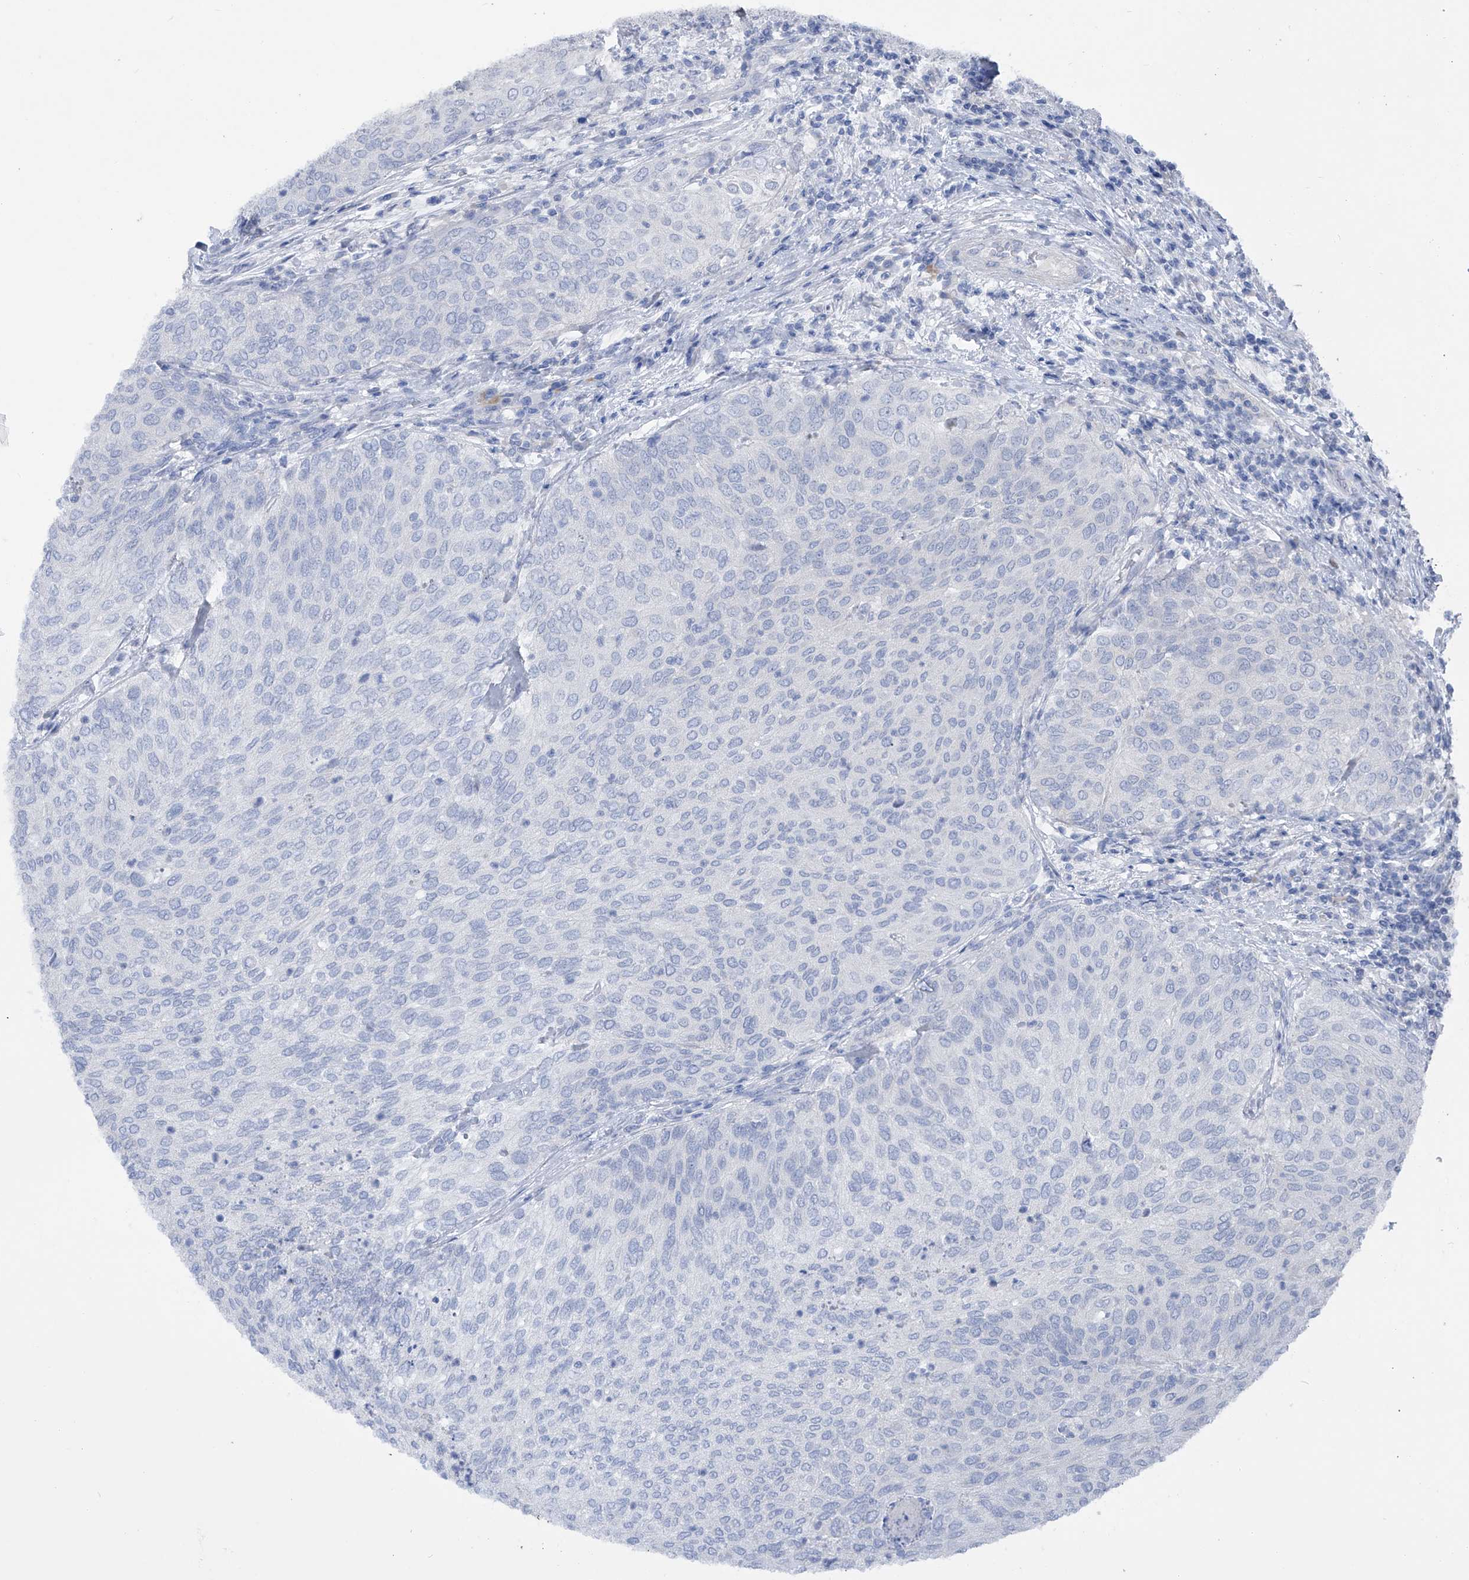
{"staining": {"intensity": "negative", "quantity": "none", "location": "none"}, "tissue": "urothelial cancer", "cell_type": "Tumor cells", "image_type": "cancer", "snomed": [{"axis": "morphology", "description": "Urothelial carcinoma, Low grade"}, {"axis": "topography", "description": "Urinary bladder"}], "caption": "Immunohistochemistry image of urothelial cancer stained for a protein (brown), which reveals no expression in tumor cells.", "gene": "ADRA1A", "patient": {"sex": "female", "age": 79}}